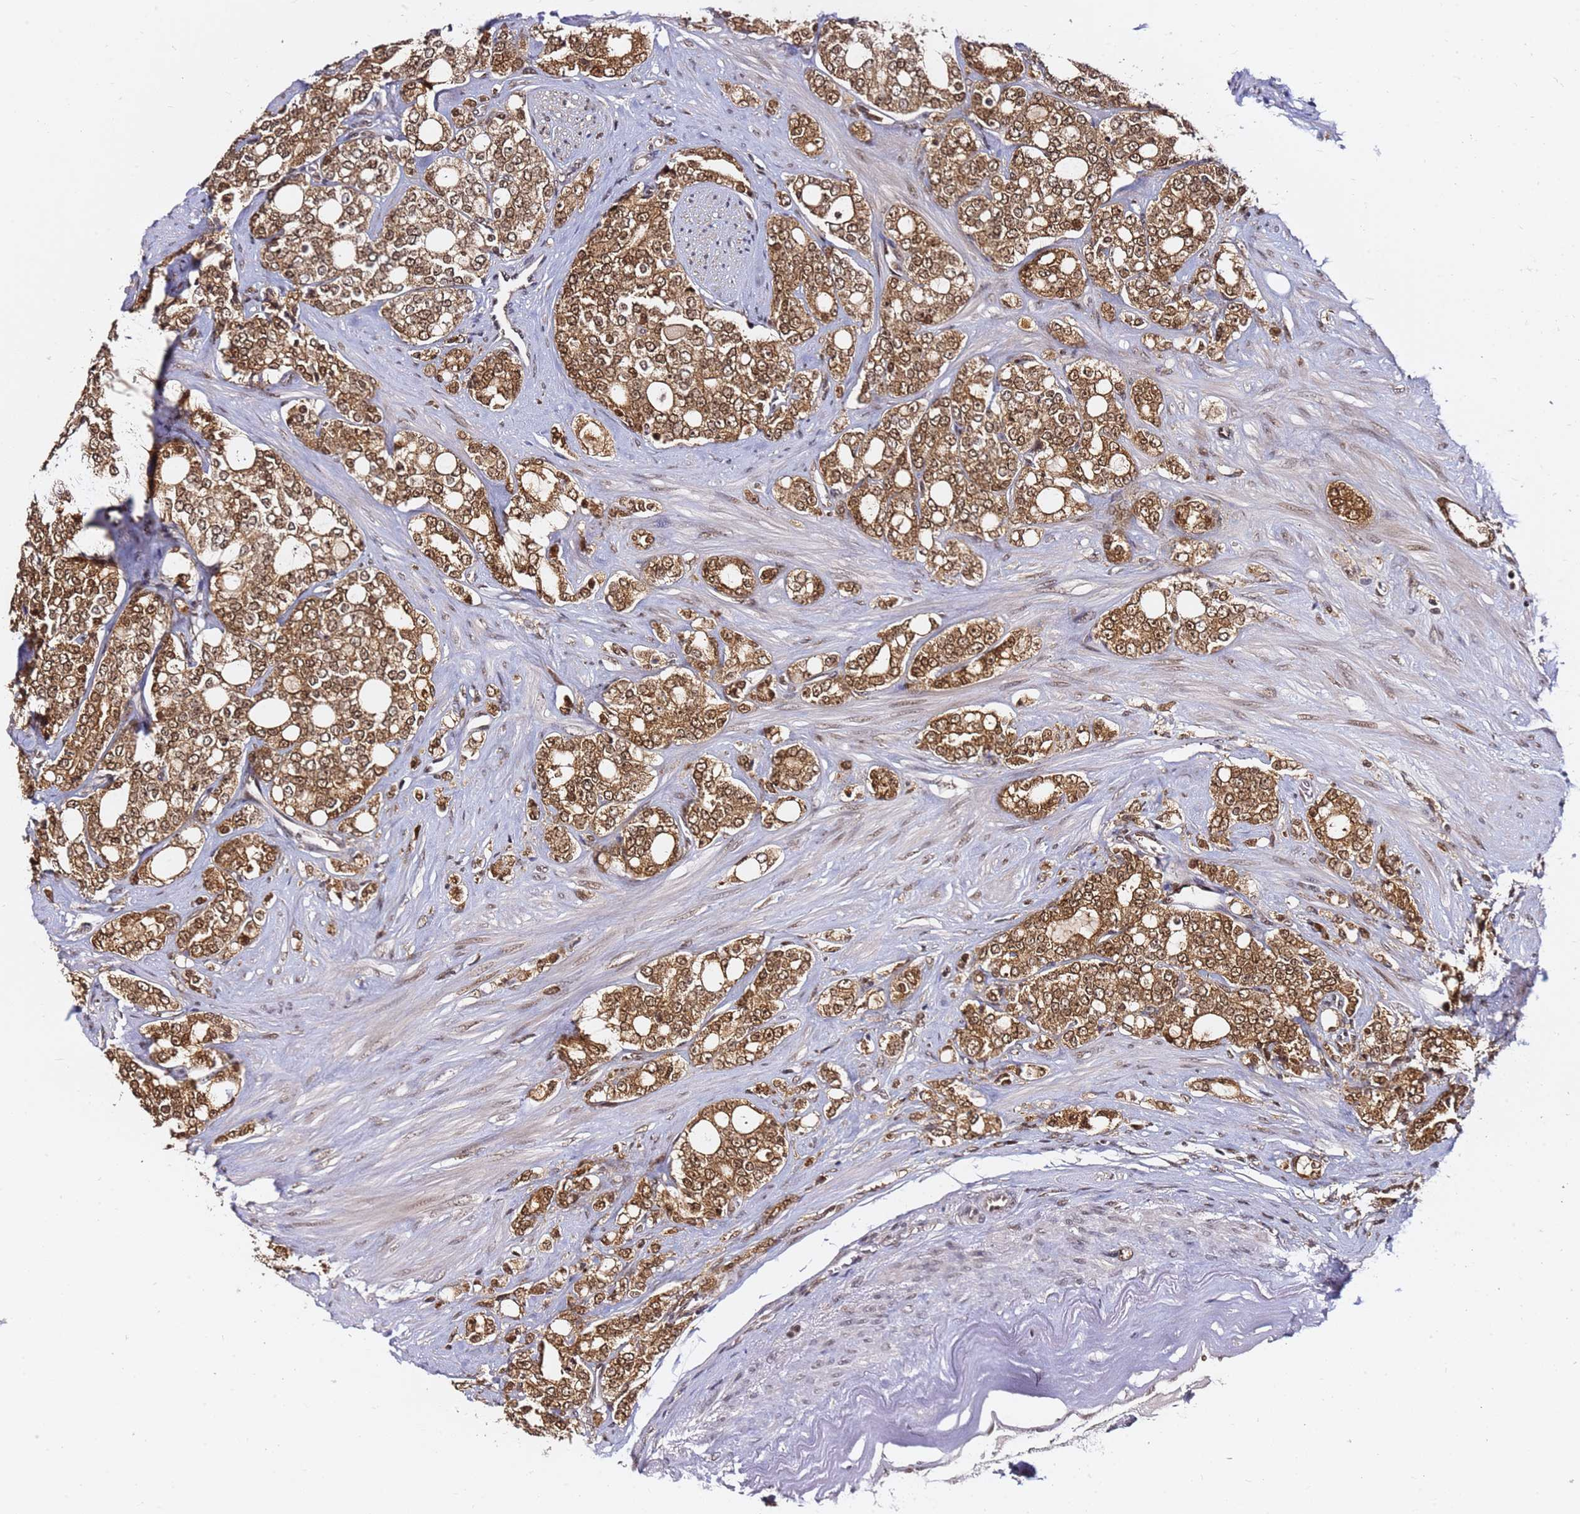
{"staining": {"intensity": "moderate", "quantity": ">75%", "location": "cytoplasmic/membranous,nuclear"}, "tissue": "prostate cancer", "cell_type": "Tumor cells", "image_type": "cancer", "snomed": [{"axis": "morphology", "description": "Adenocarcinoma, High grade"}, {"axis": "topography", "description": "Prostate"}], "caption": "Protein staining shows moderate cytoplasmic/membranous and nuclear expression in approximately >75% of tumor cells in prostate cancer (adenocarcinoma (high-grade)).", "gene": "RGS18", "patient": {"sex": "male", "age": 64}}